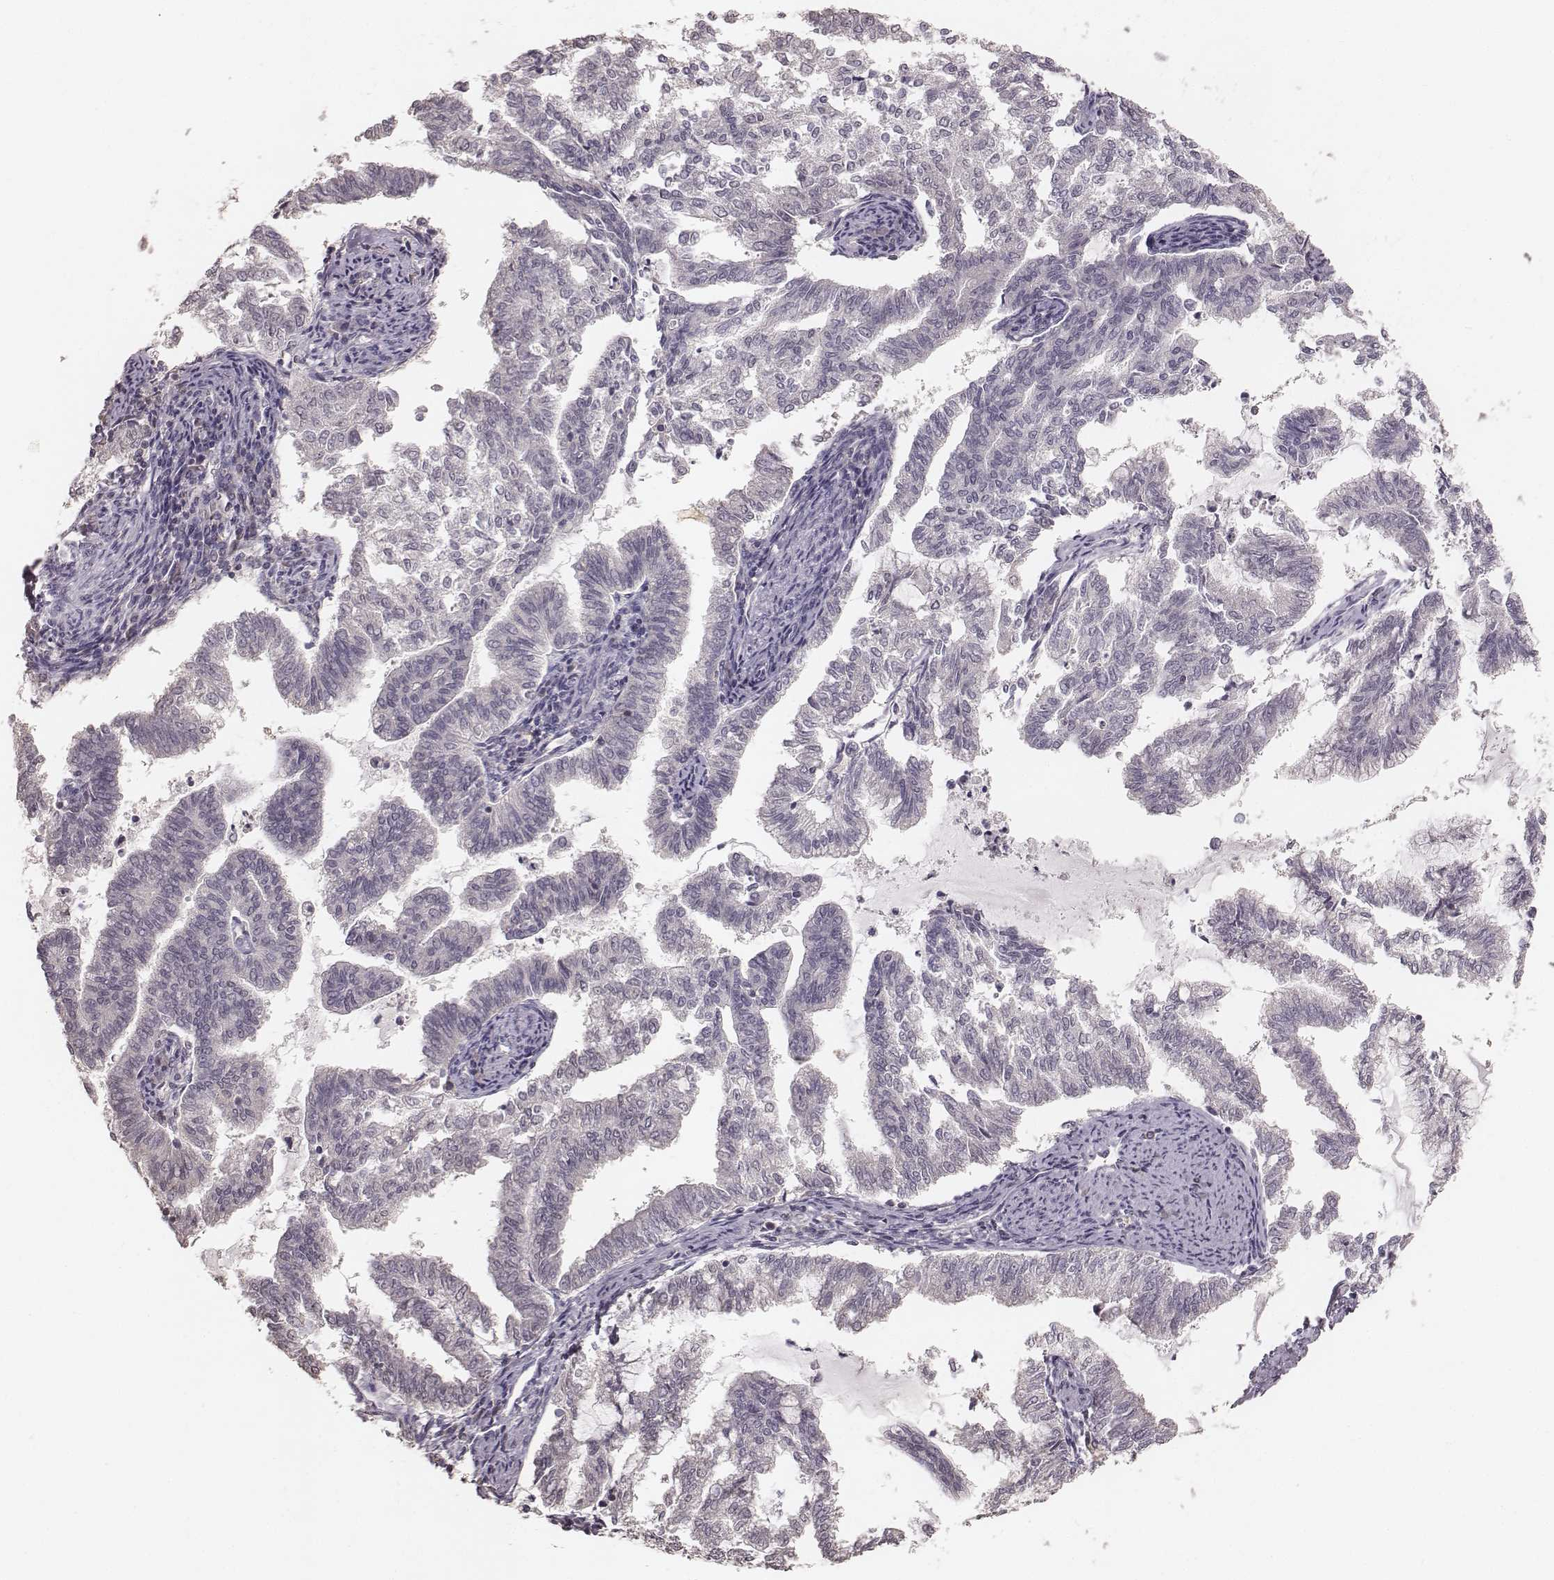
{"staining": {"intensity": "negative", "quantity": "none", "location": "none"}, "tissue": "endometrial cancer", "cell_type": "Tumor cells", "image_type": "cancer", "snomed": [{"axis": "morphology", "description": "Adenocarcinoma, NOS"}, {"axis": "topography", "description": "Endometrium"}], "caption": "IHC image of endometrial adenocarcinoma stained for a protein (brown), which shows no expression in tumor cells. (Brightfield microscopy of DAB immunohistochemistry (IHC) at high magnification).", "gene": "LY6K", "patient": {"sex": "female", "age": 79}}